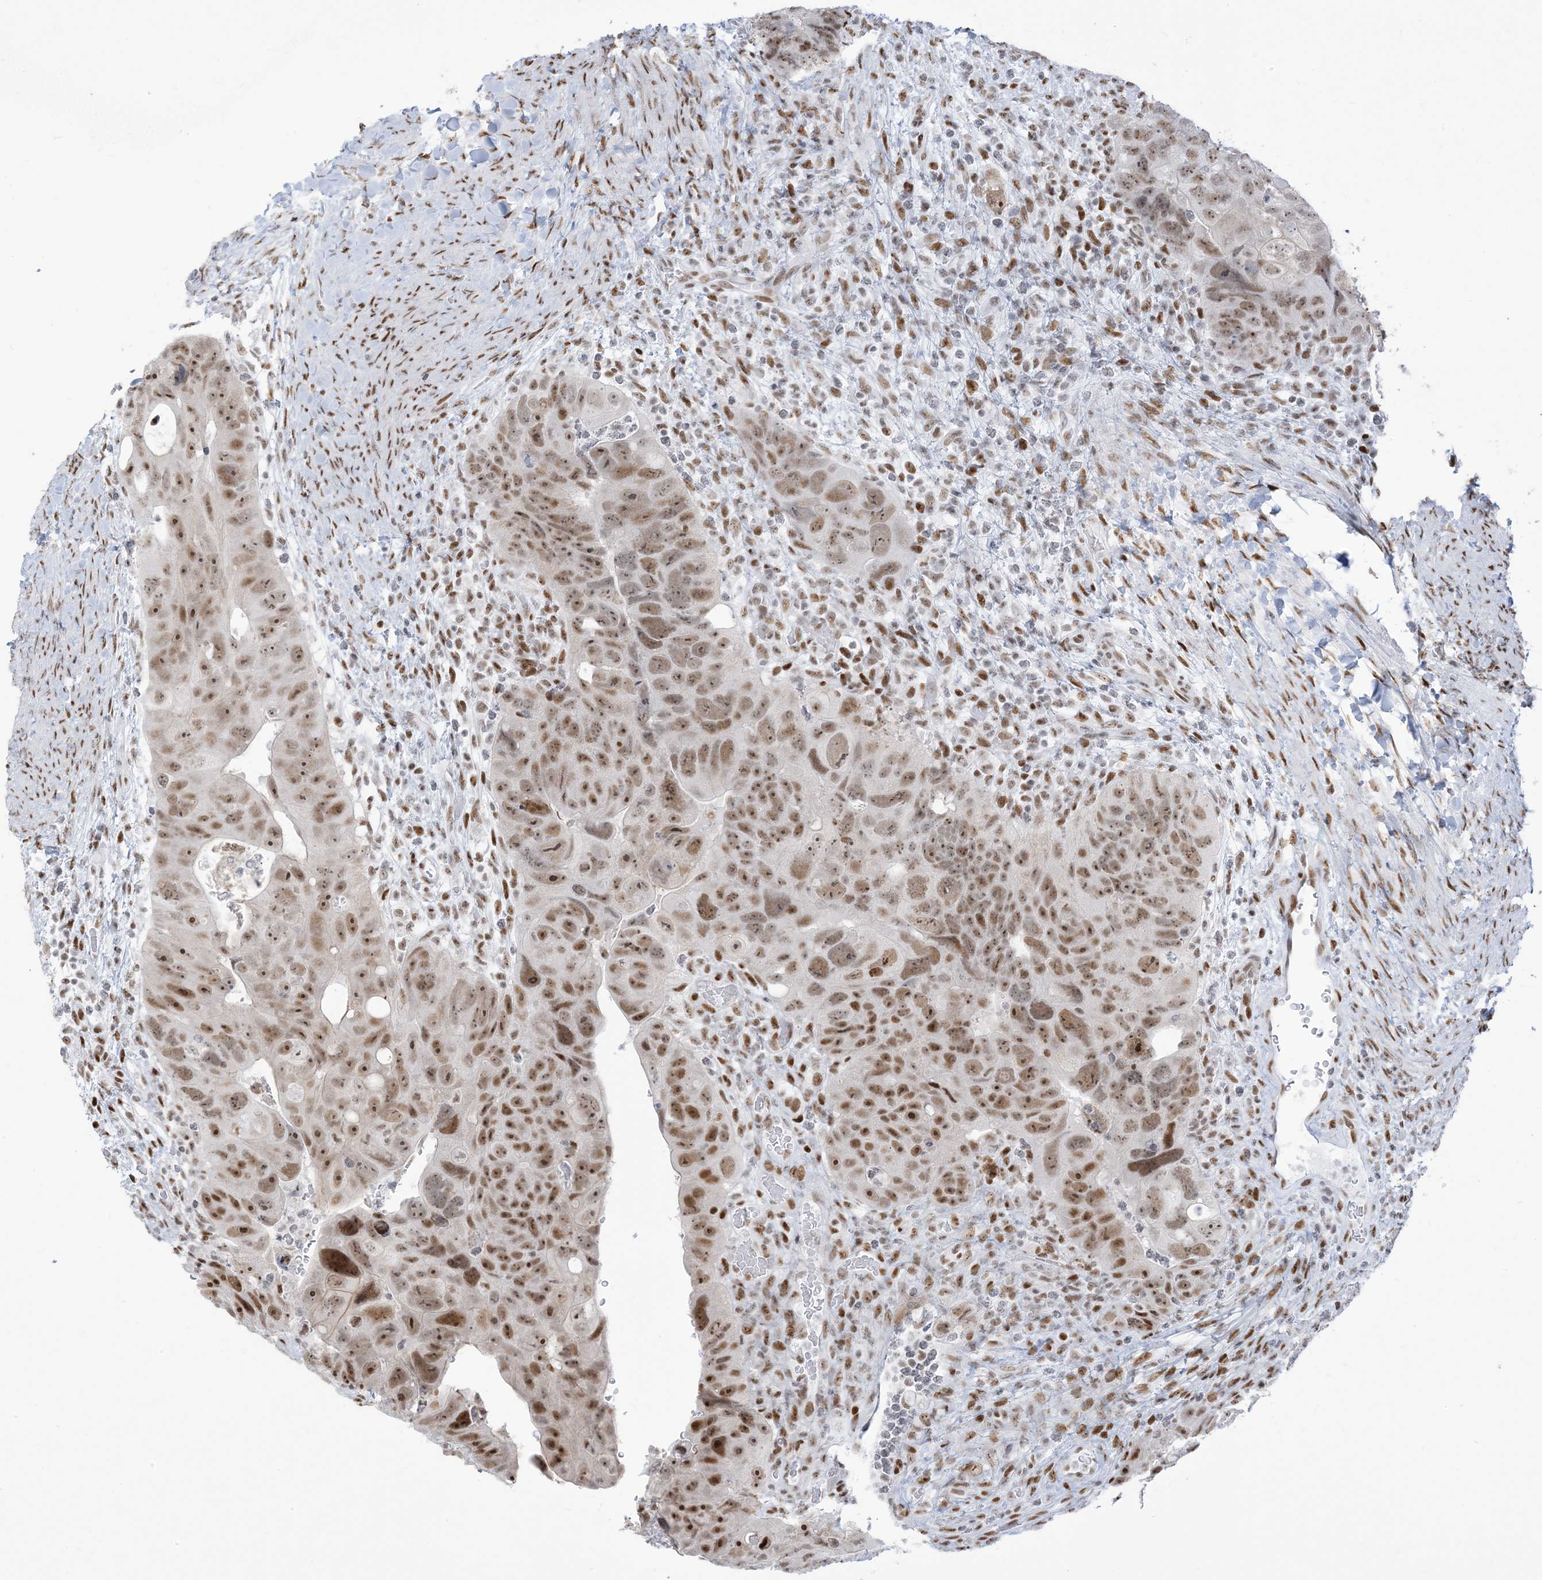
{"staining": {"intensity": "moderate", "quantity": ">75%", "location": "nuclear"}, "tissue": "colorectal cancer", "cell_type": "Tumor cells", "image_type": "cancer", "snomed": [{"axis": "morphology", "description": "Adenocarcinoma, NOS"}, {"axis": "topography", "description": "Rectum"}], "caption": "Protein expression by immunohistochemistry (IHC) exhibits moderate nuclear positivity in about >75% of tumor cells in colorectal cancer (adenocarcinoma). Using DAB (brown) and hematoxylin (blue) stains, captured at high magnification using brightfield microscopy.", "gene": "STAG1", "patient": {"sex": "male", "age": 59}}